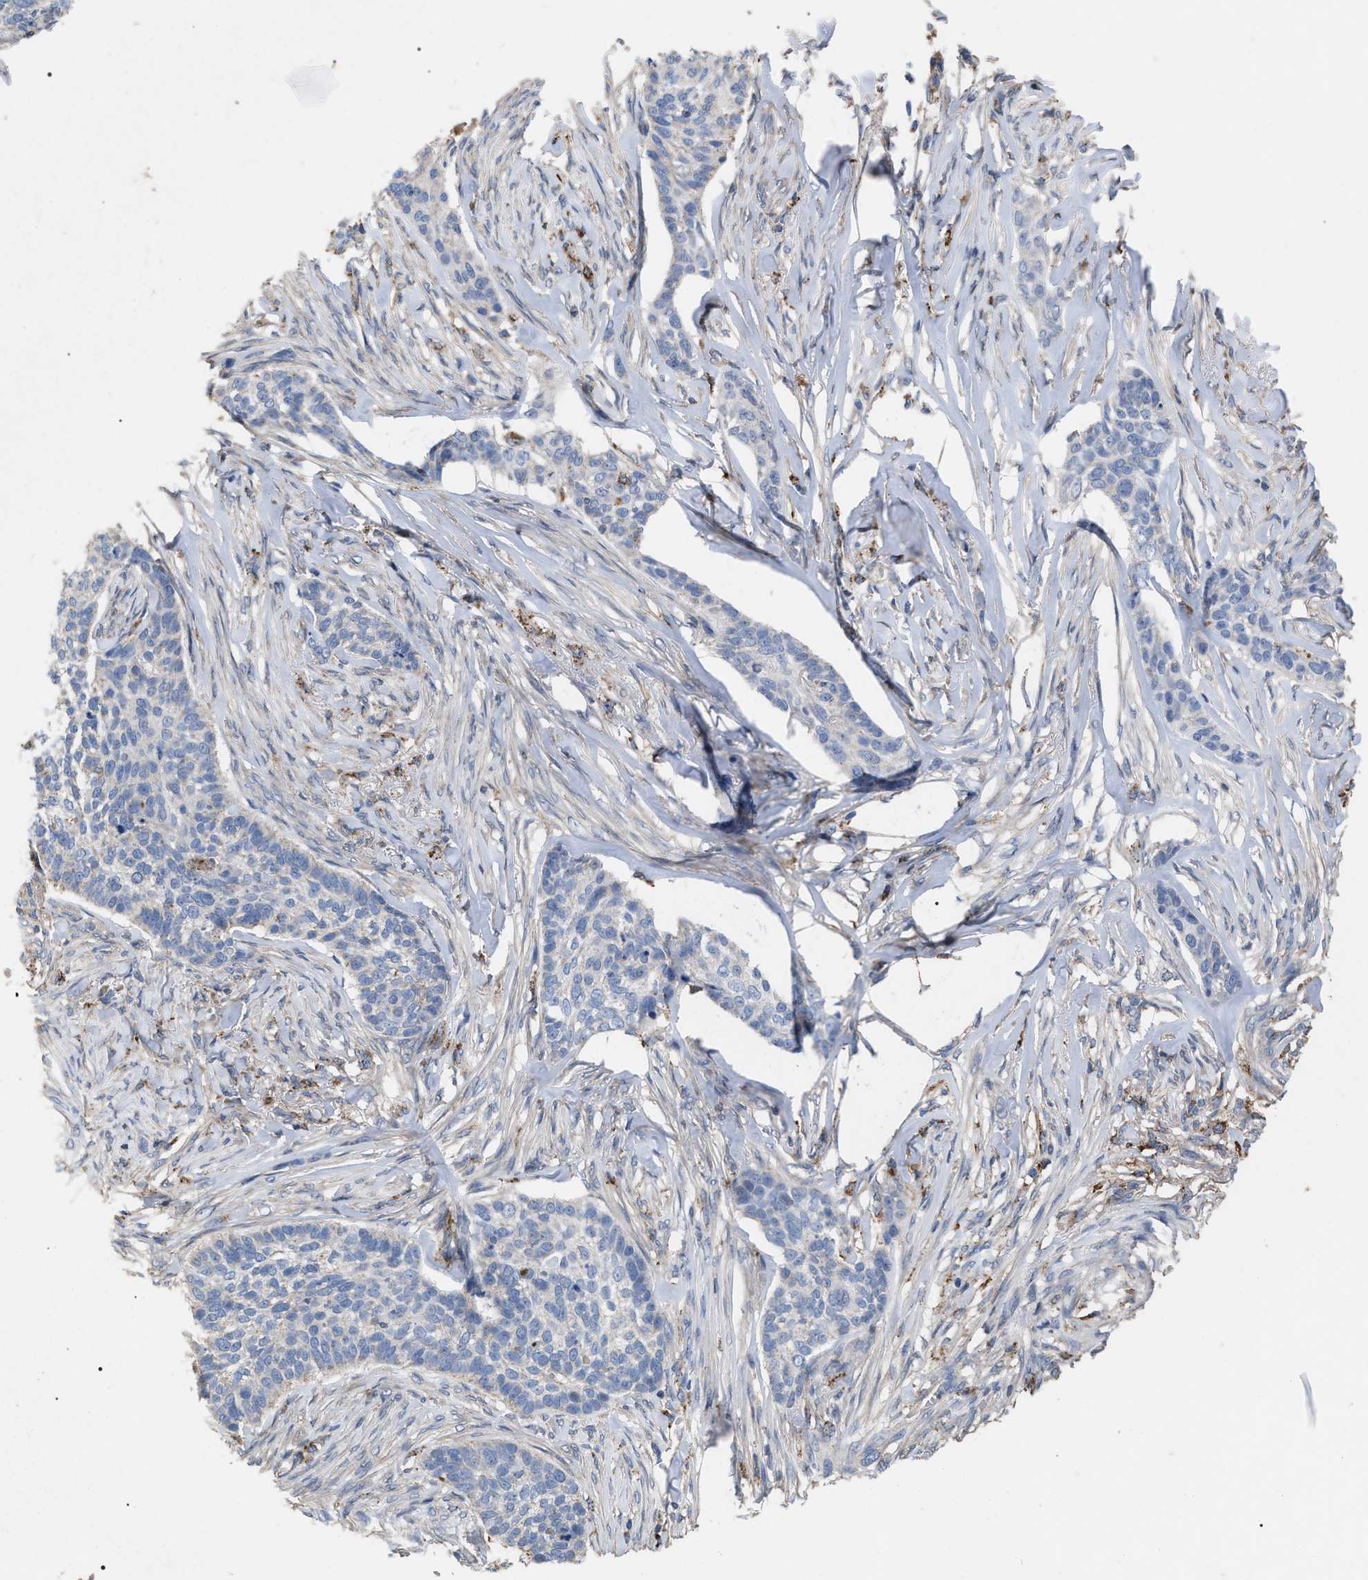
{"staining": {"intensity": "negative", "quantity": "none", "location": "none"}, "tissue": "skin cancer", "cell_type": "Tumor cells", "image_type": "cancer", "snomed": [{"axis": "morphology", "description": "Basal cell carcinoma"}, {"axis": "topography", "description": "Skin"}], "caption": "Human skin basal cell carcinoma stained for a protein using immunohistochemistry reveals no positivity in tumor cells.", "gene": "FAM171A2", "patient": {"sex": "male", "age": 85}}